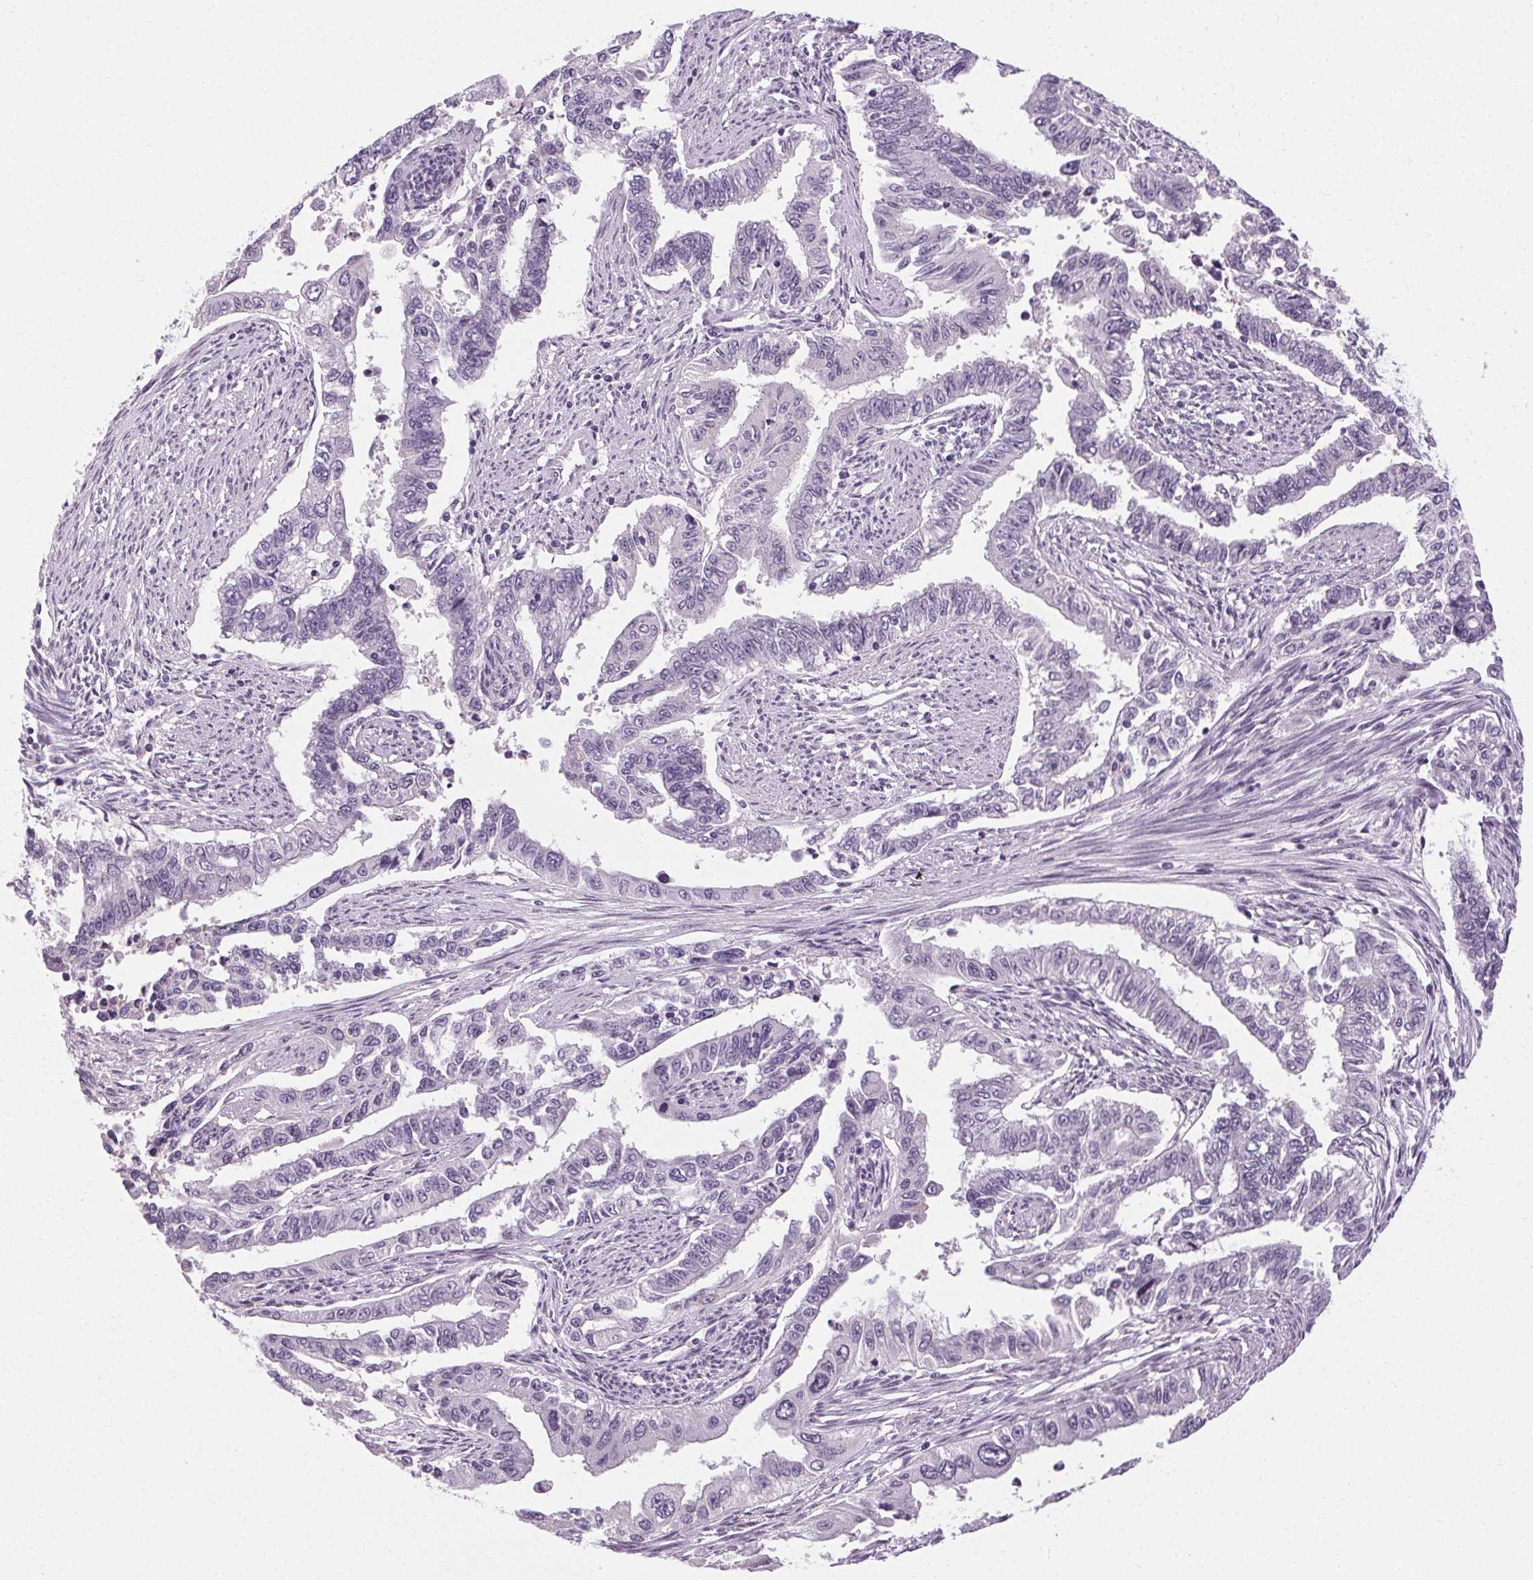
{"staining": {"intensity": "negative", "quantity": "none", "location": "none"}, "tissue": "endometrial cancer", "cell_type": "Tumor cells", "image_type": "cancer", "snomed": [{"axis": "morphology", "description": "Adenocarcinoma, NOS"}, {"axis": "topography", "description": "Uterus"}], "caption": "Endometrial cancer stained for a protein using IHC displays no expression tumor cells.", "gene": "POMC", "patient": {"sex": "female", "age": 59}}